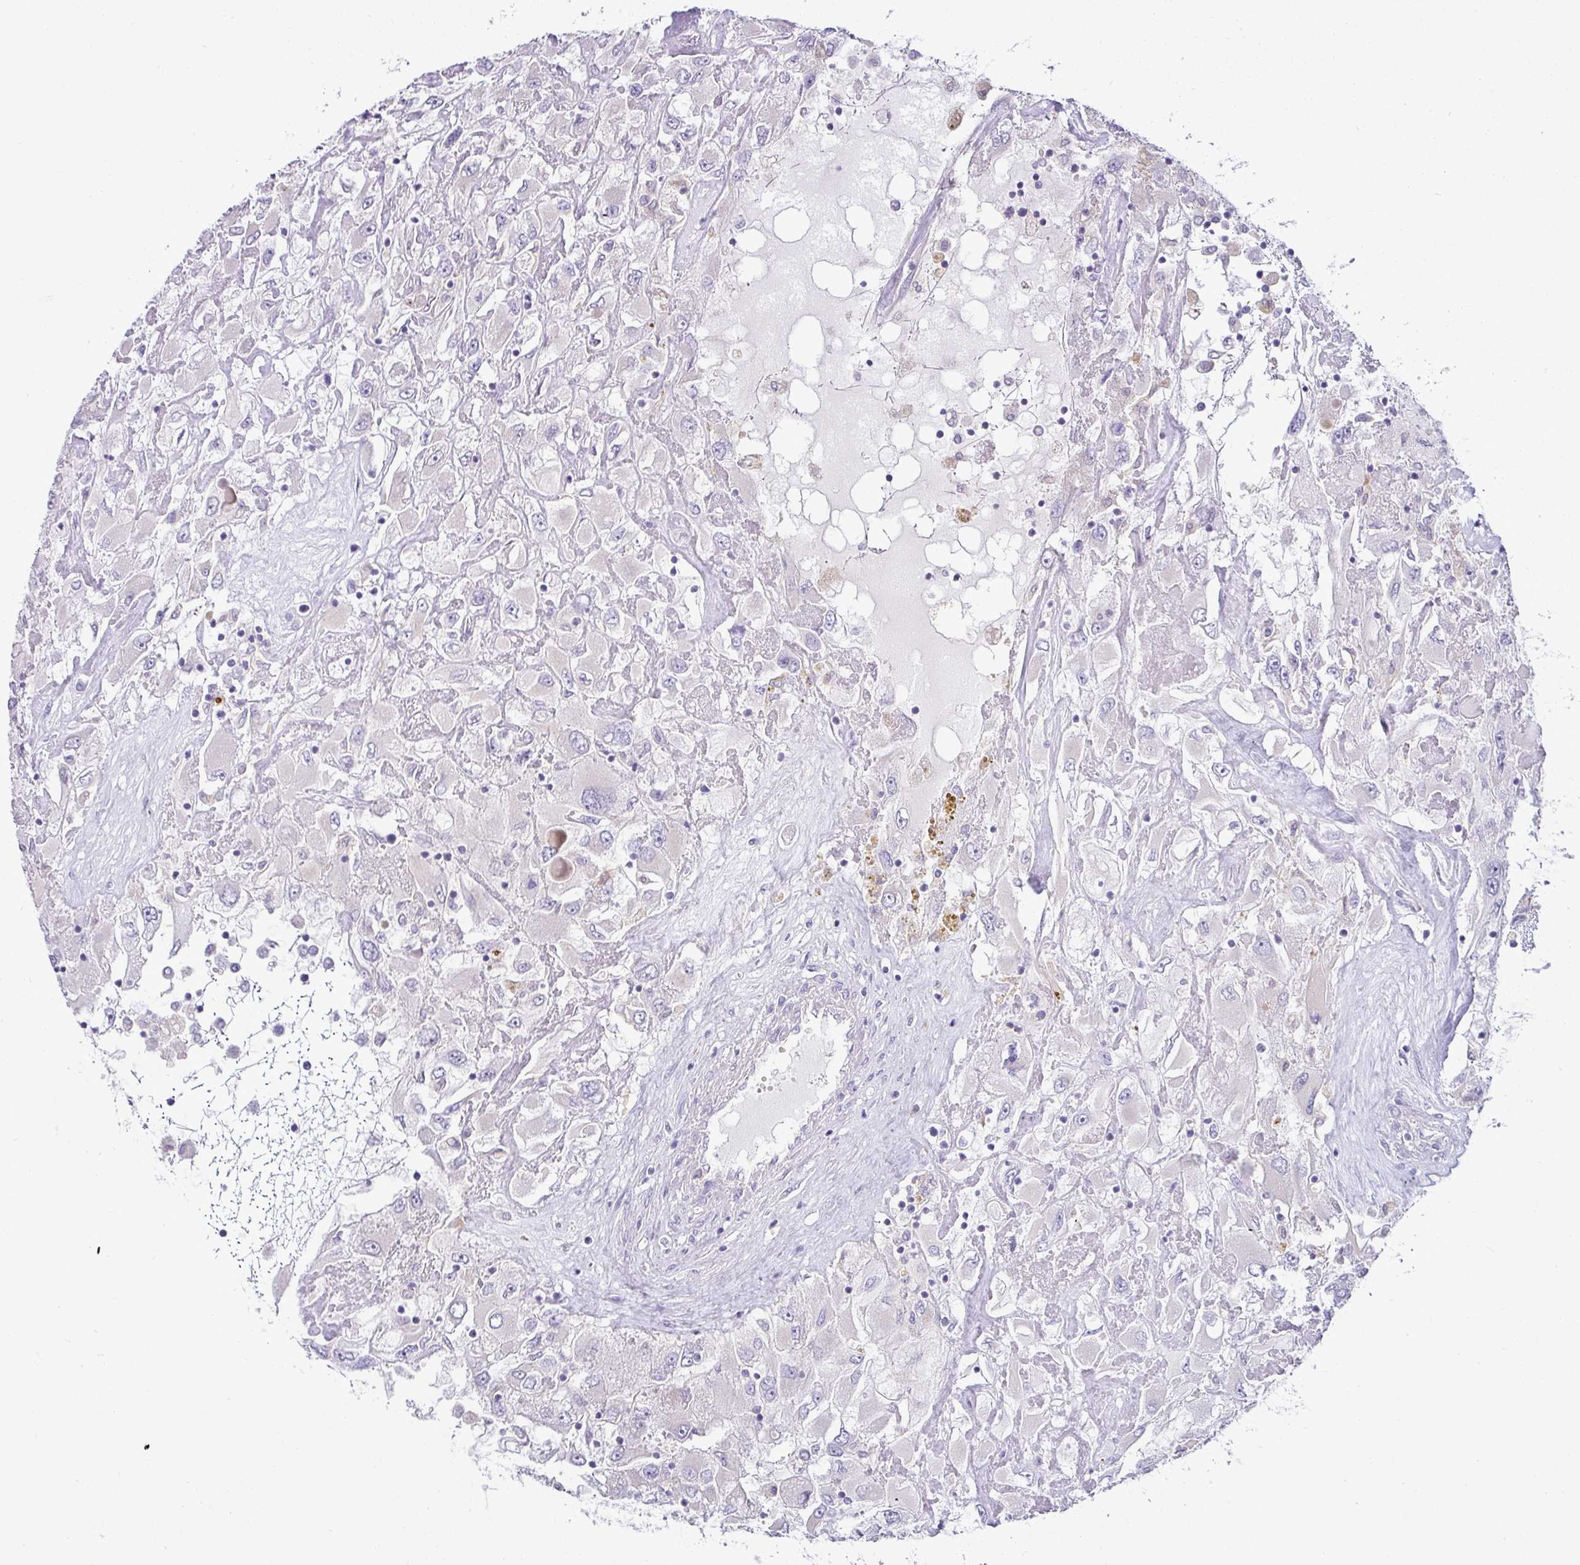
{"staining": {"intensity": "negative", "quantity": "none", "location": "none"}, "tissue": "renal cancer", "cell_type": "Tumor cells", "image_type": "cancer", "snomed": [{"axis": "morphology", "description": "Adenocarcinoma, NOS"}, {"axis": "topography", "description": "Kidney"}], "caption": "The histopathology image reveals no significant expression in tumor cells of renal cancer.", "gene": "HBEGF", "patient": {"sex": "female", "age": 52}}